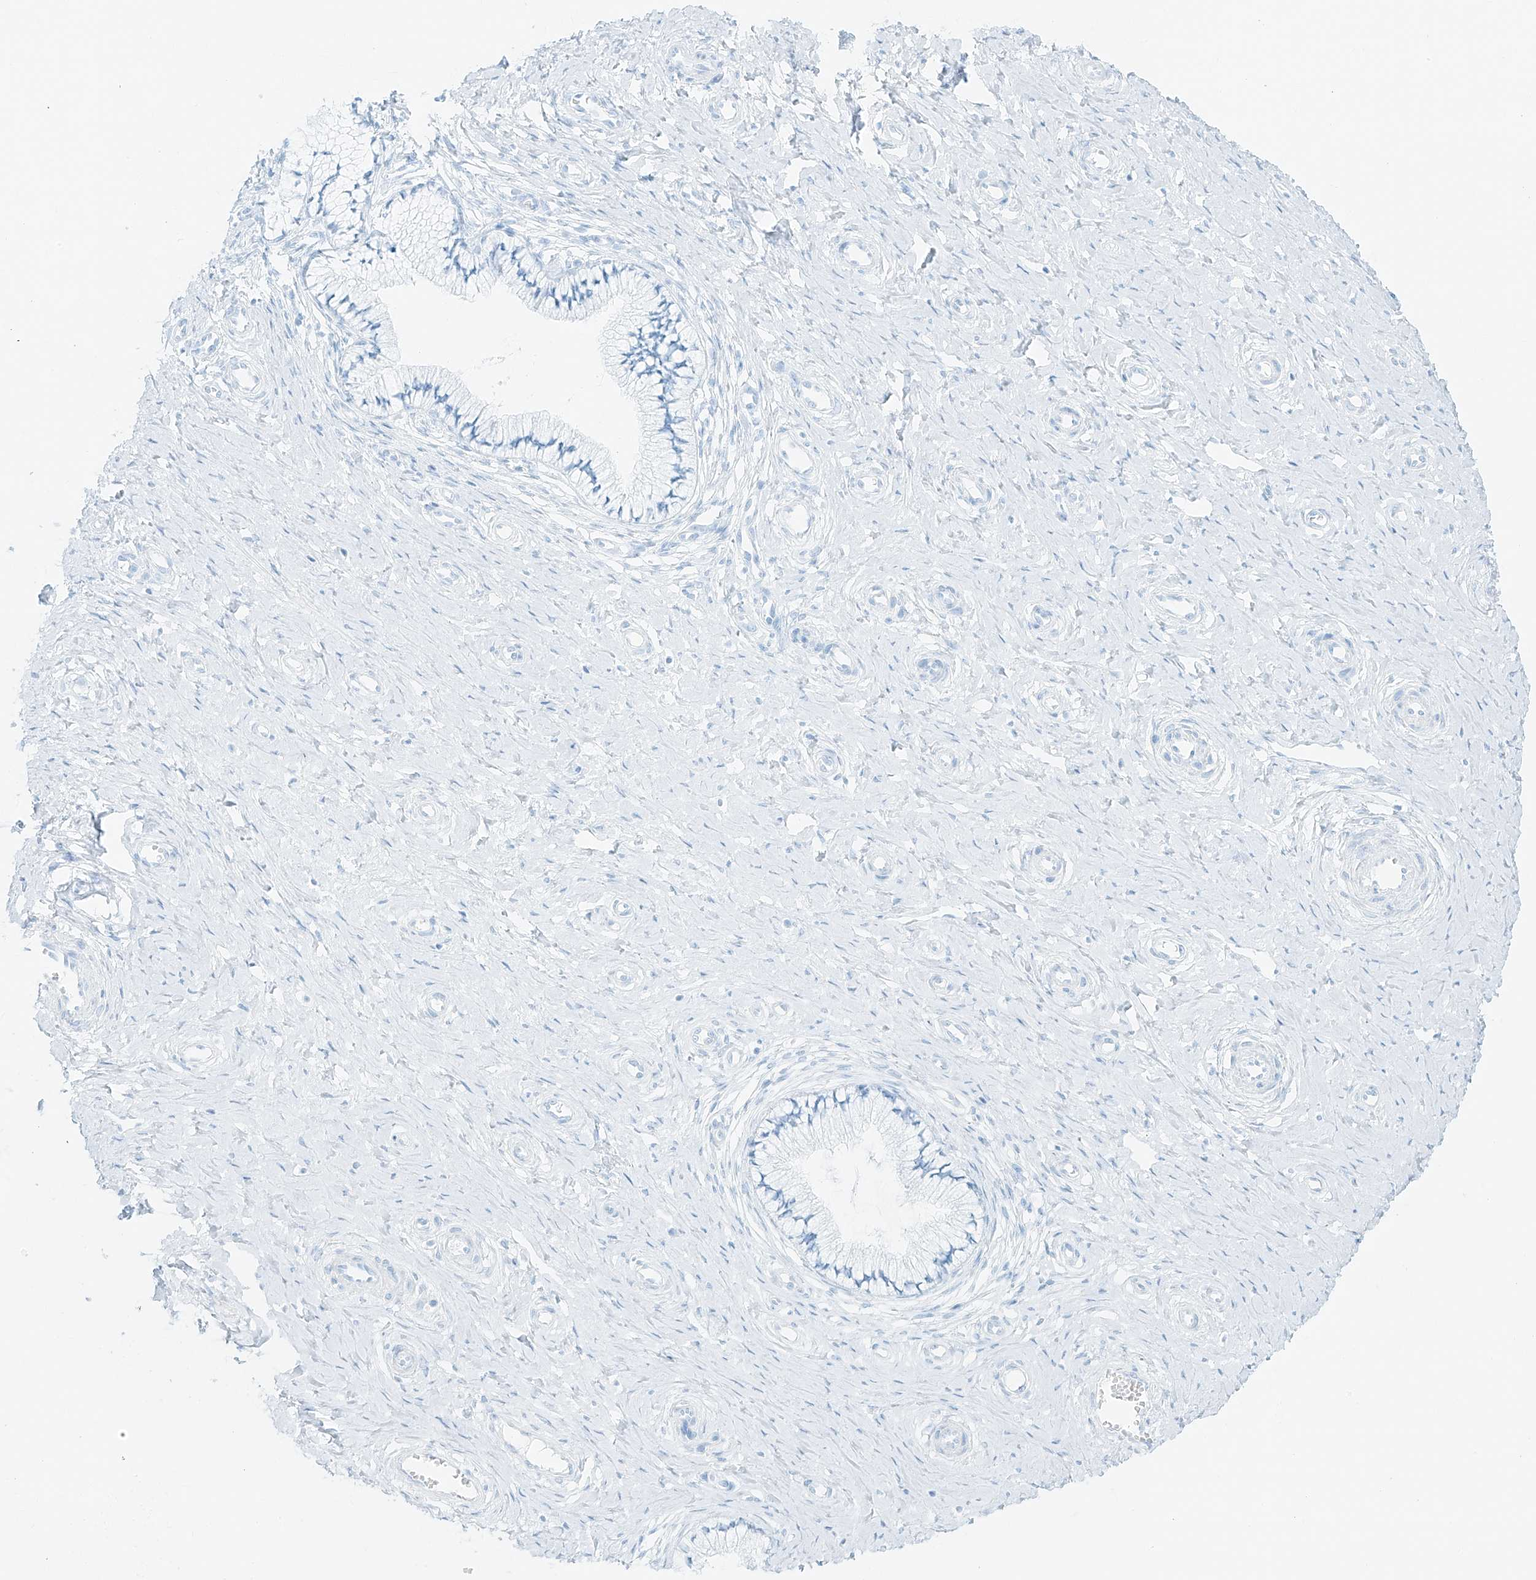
{"staining": {"intensity": "negative", "quantity": "none", "location": "none"}, "tissue": "cervix", "cell_type": "Glandular cells", "image_type": "normal", "snomed": [{"axis": "morphology", "description": "Normal tissue, NOS"}, {"axis": "topography", "description": "Cervix"}], "caption": "A micrograph of human cervix is negative for staining in glandular cells. Nuclei are stained in blue.", "gene": "SMCP", "patient": {"sex": "female", "age": 36}}